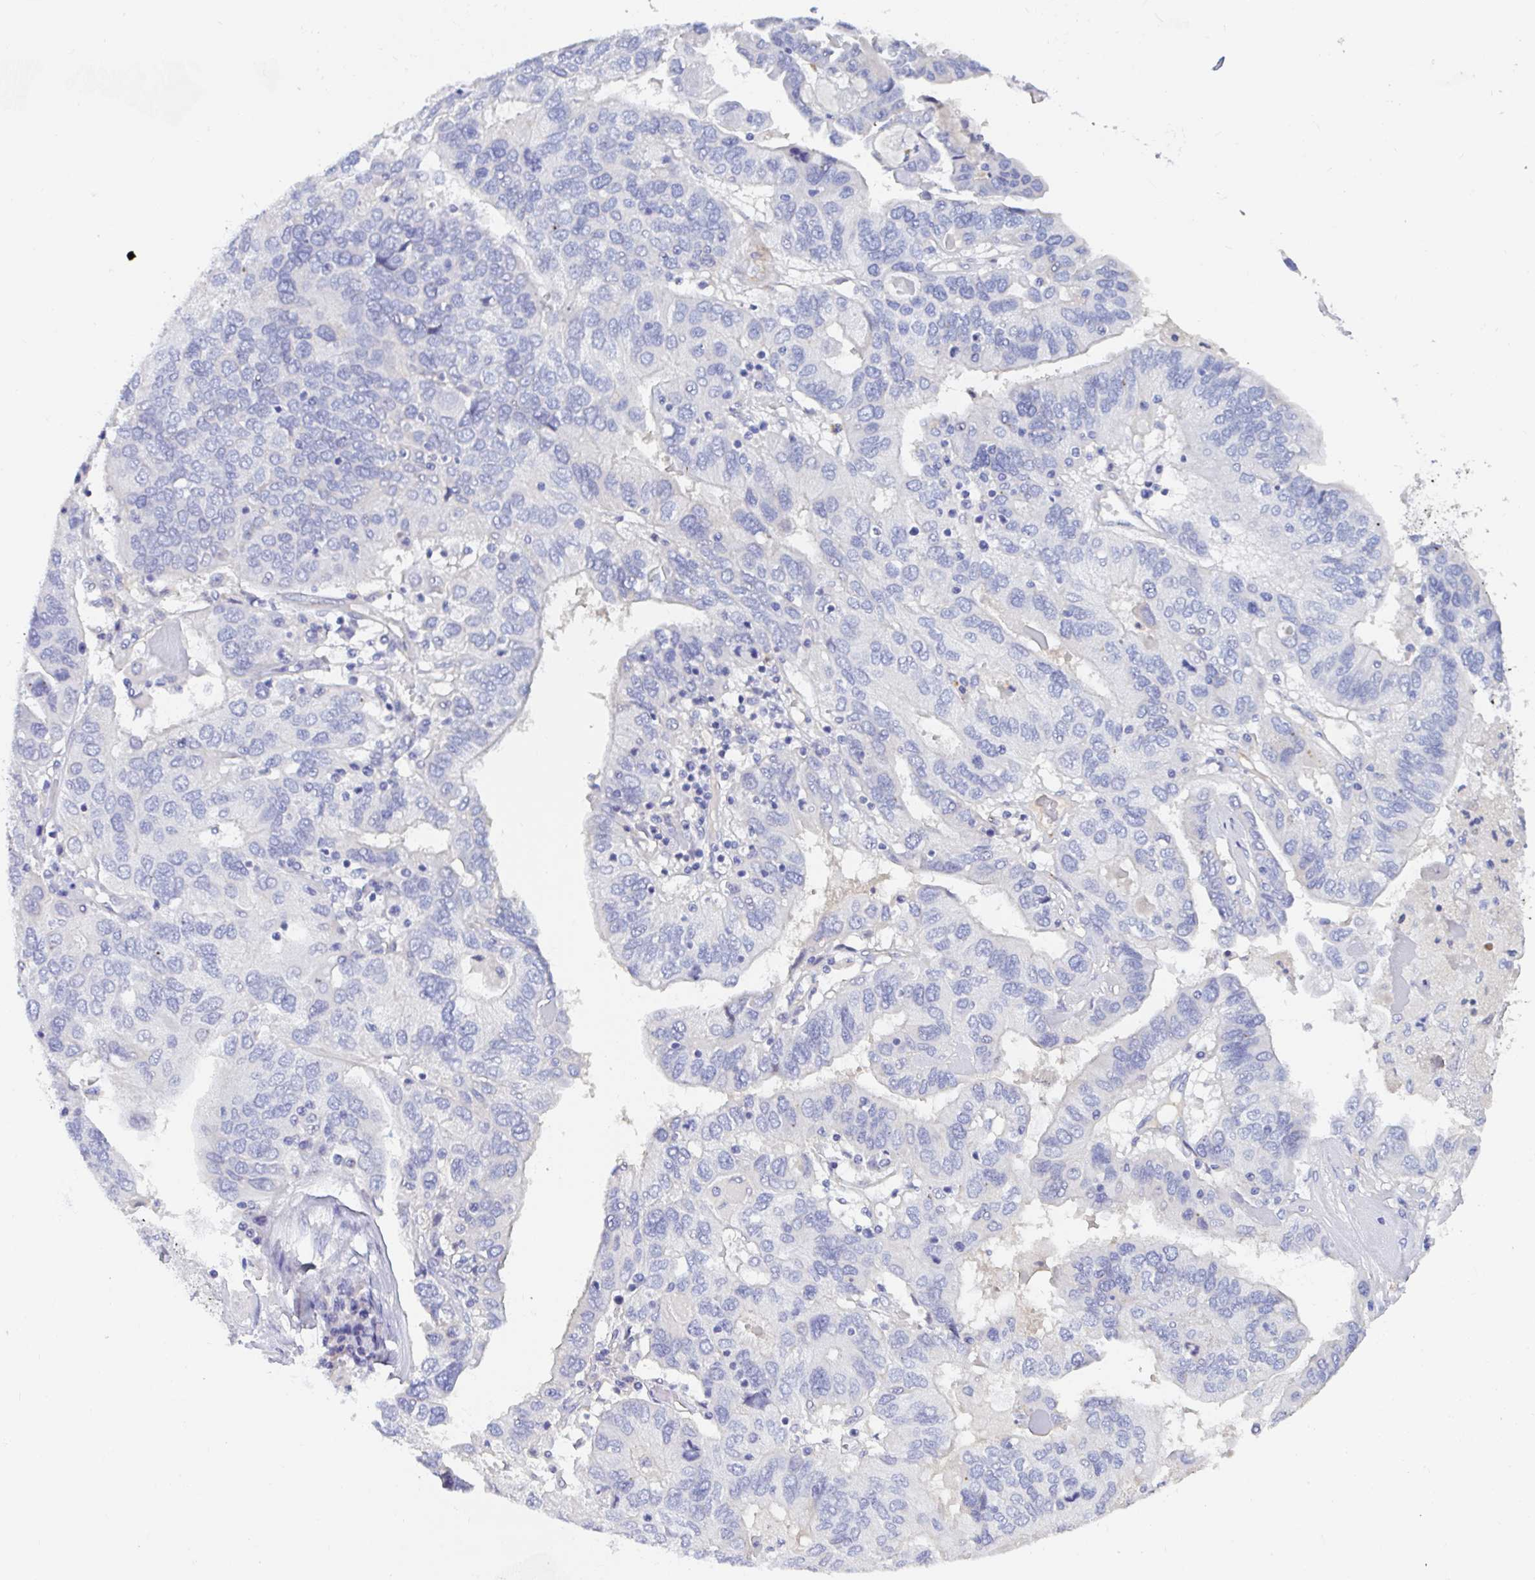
{"staining": {"intensity": "negative", "quantity": "none", "location": "none"}, "tissue": "ovarian cancer", "cell_type": "Tumor cells", "image_type": "cancer", "snomed": [{"axis": "morphology", "description": "Cystadenocarcinoma, serous, NOS"}, {"axis": "topography", "description": "Ovary"}], "caption": "A micrograph of ovarian cancer stained for a protein displays no brown staining in tumor cells.", "gene": "ZNHIT2", "patient": {"sex": "female", "age": 79}}